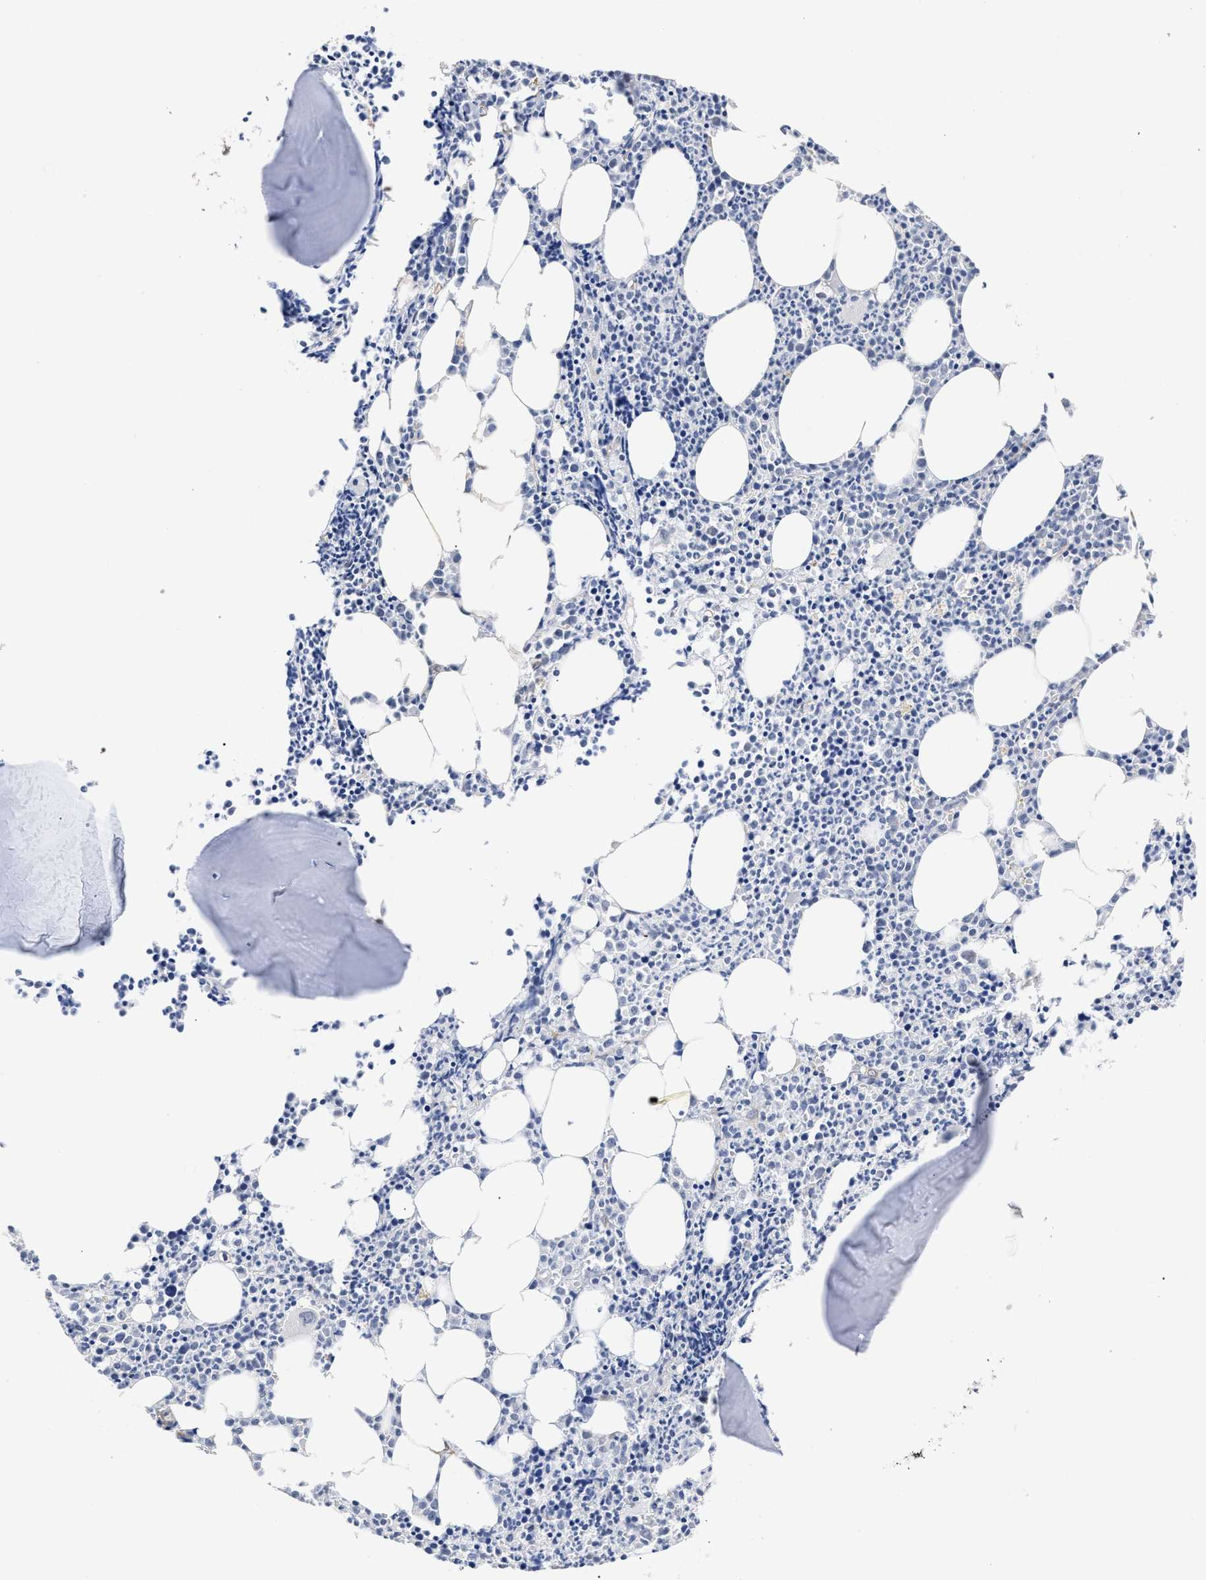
{"staining": {"intensity": "negative", "quantity": "none", "location": "none"}, "tissue": "bone marrow", "cell_type": "Hematopoietic cells", "image_type": "normal", "snomed": [{"axis": "morphology", "description": "Normal tissue, NOS"}, {"axis": "morphology", "description": "Inflammation, NOS"}, {"axis": "topography", "description": "Bone marrow"}], "caption": "Hematopoietic cells show no significant protein expression in normal bone marrow. Nuclei are stained in blue.", "gene": "AHNAK2", "patient": {"sex": "female", "age": 53}}